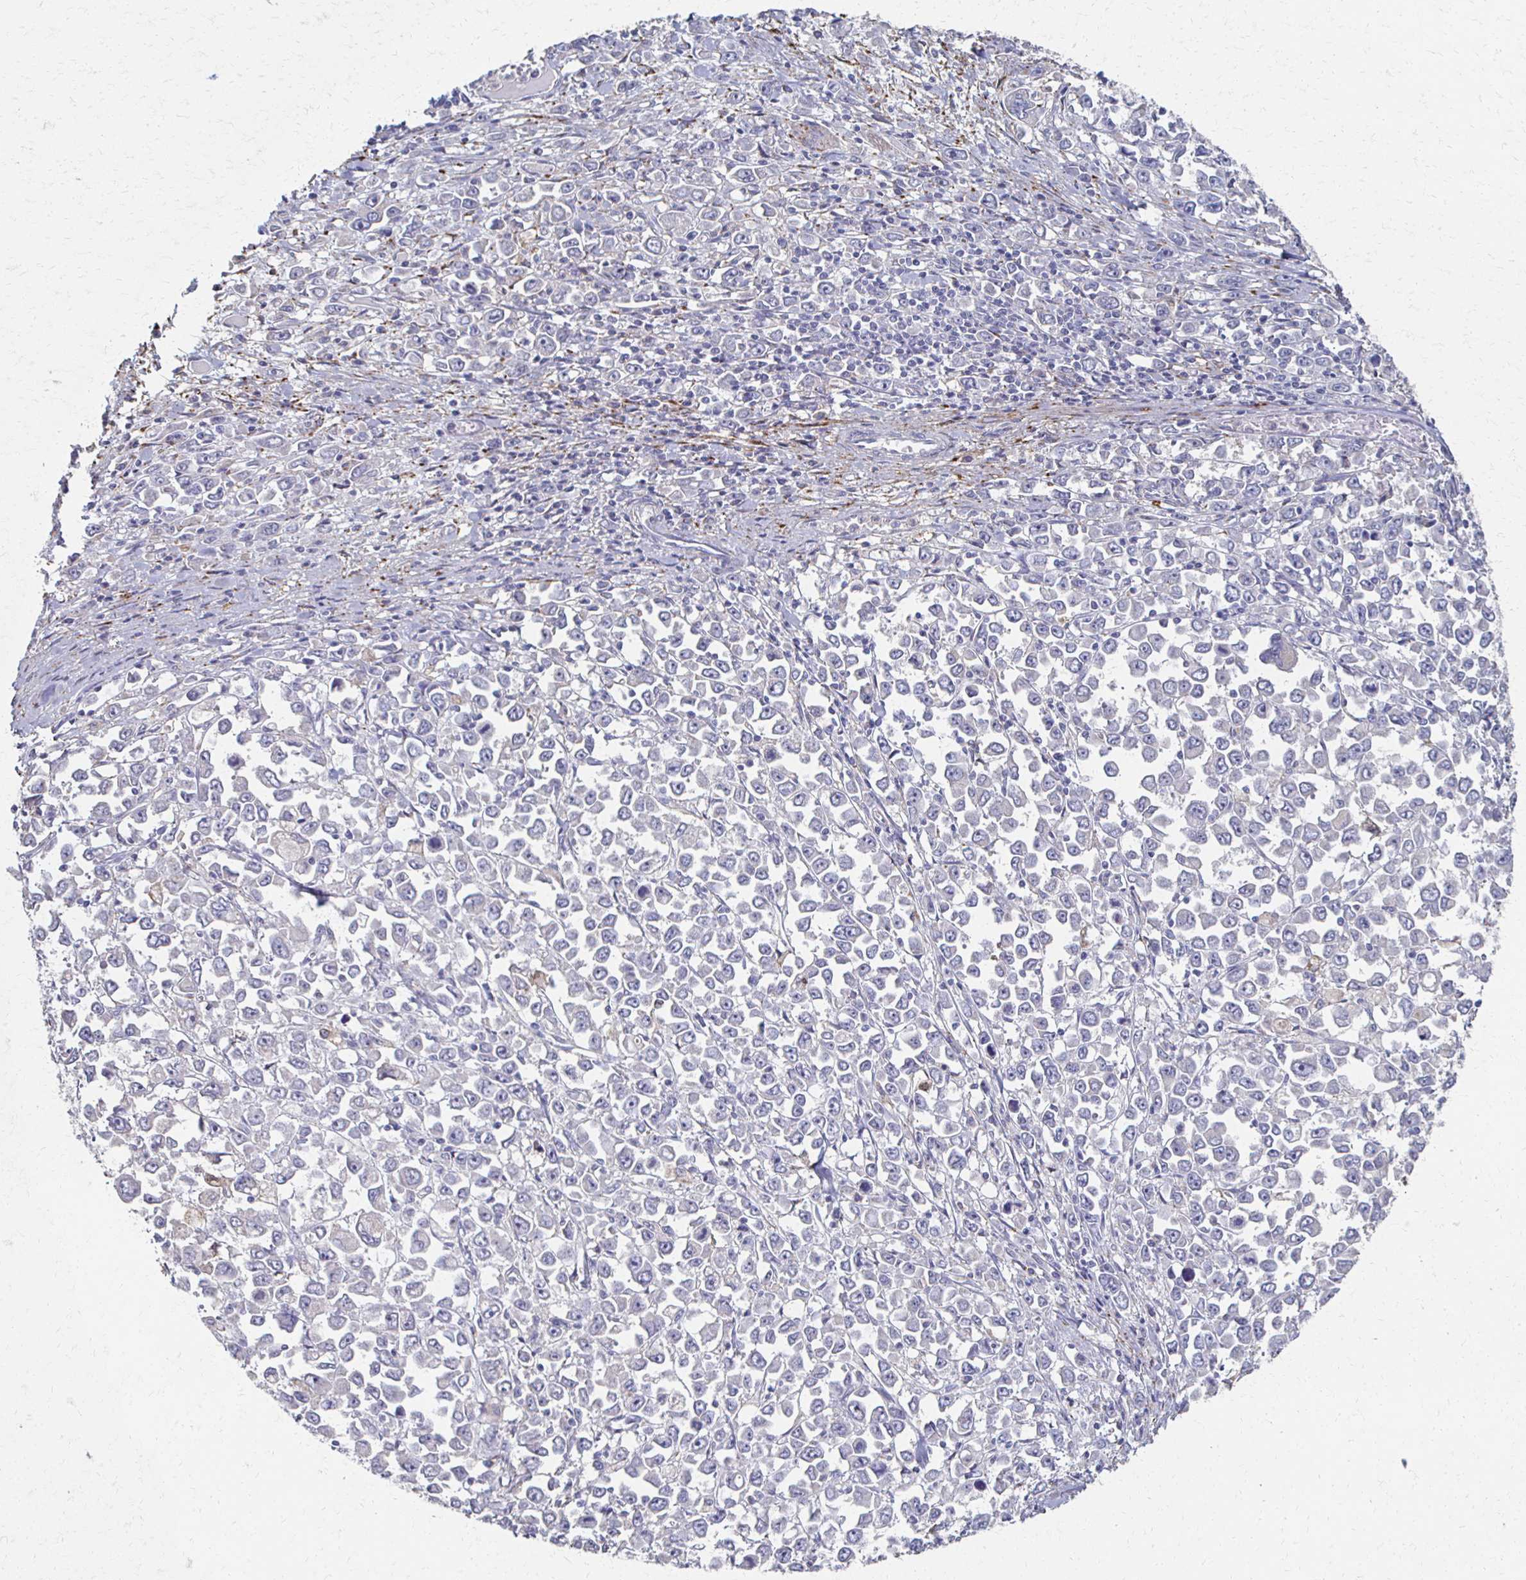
{"staining": {"intensity": "negative", "quantity": "none", "location": "none"}, "tissue": "stomach cancer", "cell_type": "Tumor cells", "image_type": "cancer", "snomed": [{"axis": "morphology", "description": "Adenocarcinoma, NOS"}, {"axis": "topography", "description": "Stomach, upper"}], "caption": "DAB immunohistochemical staining of stomach adenocarcinoma displays no significant staining in tumor cells.", "gene": "CX3CR1", "patient": {"sex": "male", "age": 70}}